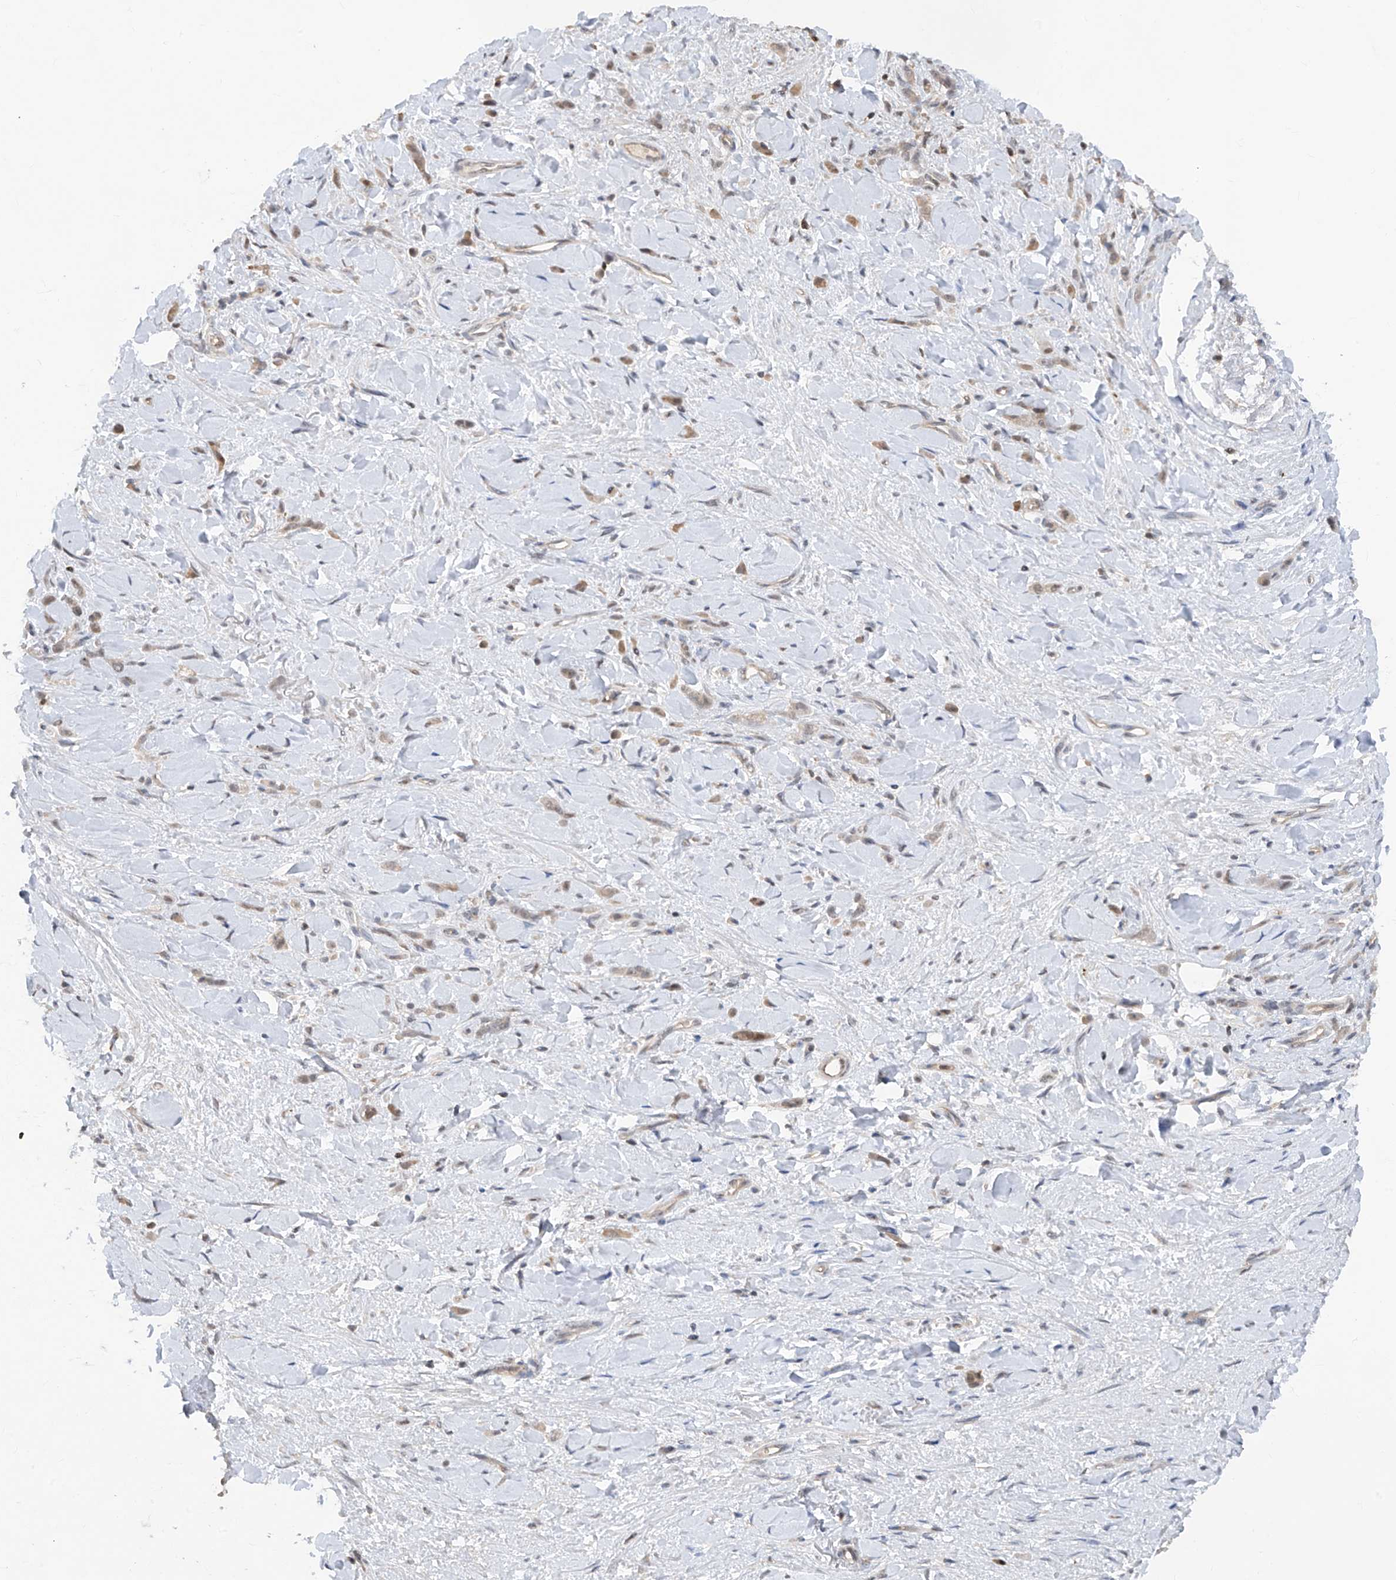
{"staining": {"intensity": "weak", "quantity": "25%-75%", "location": "cytoplasmic/membranous"}, "tissue": "stomach cancer", "cell_type": "Tumor cells", "image_type": "cancer", "snomed": [{"axis": "morphology", "description": "Normal tissue, NOS"}, {"axis": "morphology", "description": "Adenocarcinoma, NOS"}, {"axis": "topography", "description": "Stomach"}], "caption": "High-power microscopy captured an immunohistochemistry (IHC) micrograph of stomach cancer (adenocarcinoma), revealing weak cytoplasmic/membranous positivity in approximately 25%-75% of tumor cells.", "gene": "ZNF358", "patient": {"sex": "male", "age": 82}}